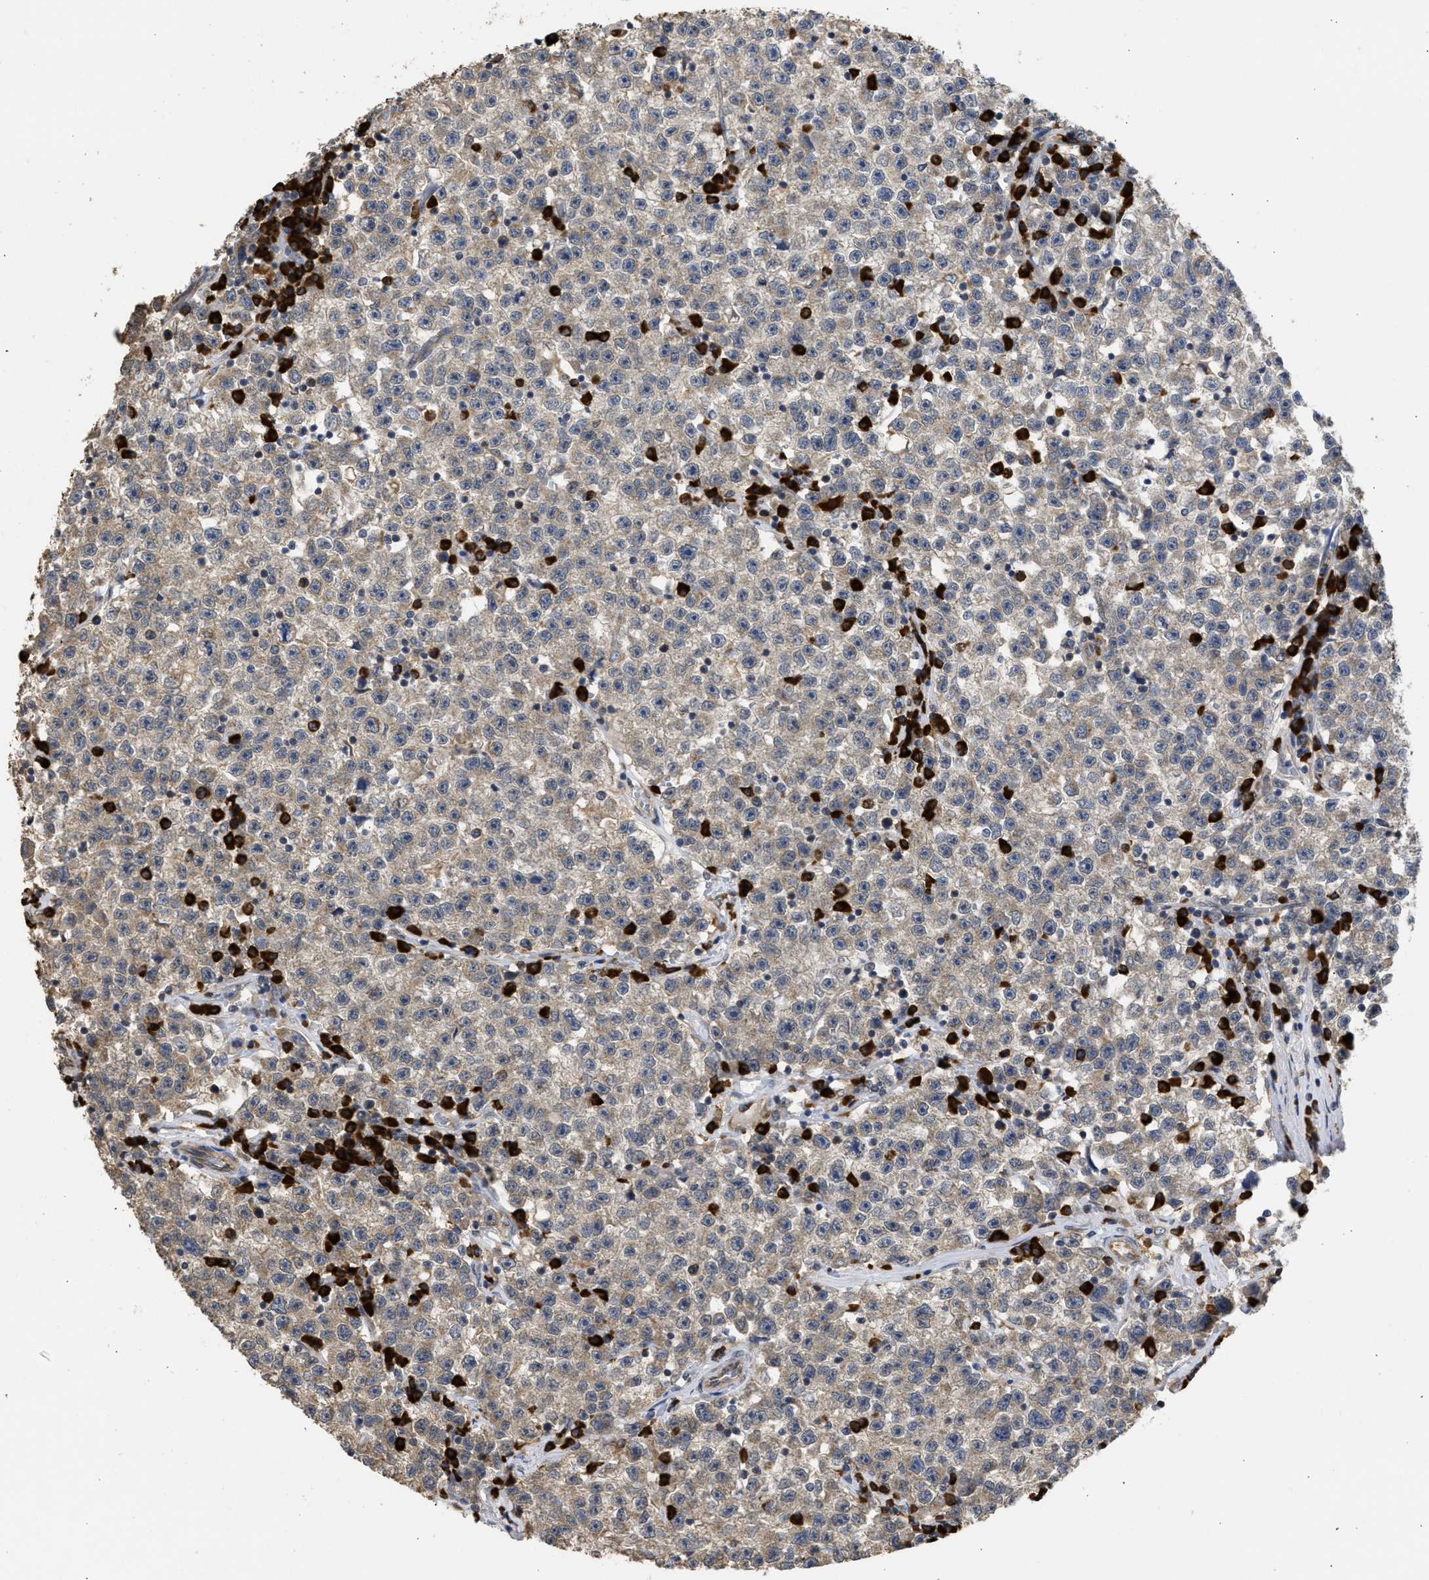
{"staining": {"intensity": "weak", "quantity": ">75%", "location": "cytoplasmic/membranous"}, "tissue": "testis cancer", "cell_type": "Tumor cells", "image_type": "cancer", "snomed": [{"axis": "morphology", "description": "Seminoma, NOS"}, {"axis": "topography", "description": "Testis"}], "caption": "Immunohistochemical staining of testis cancer exhibits low levels of weak cytoplasmic/membranous protein positivity in approximately >75% of tumor cells.", "gene": "DNAJC1", "patient": {"sex": "male", "age": 22}}